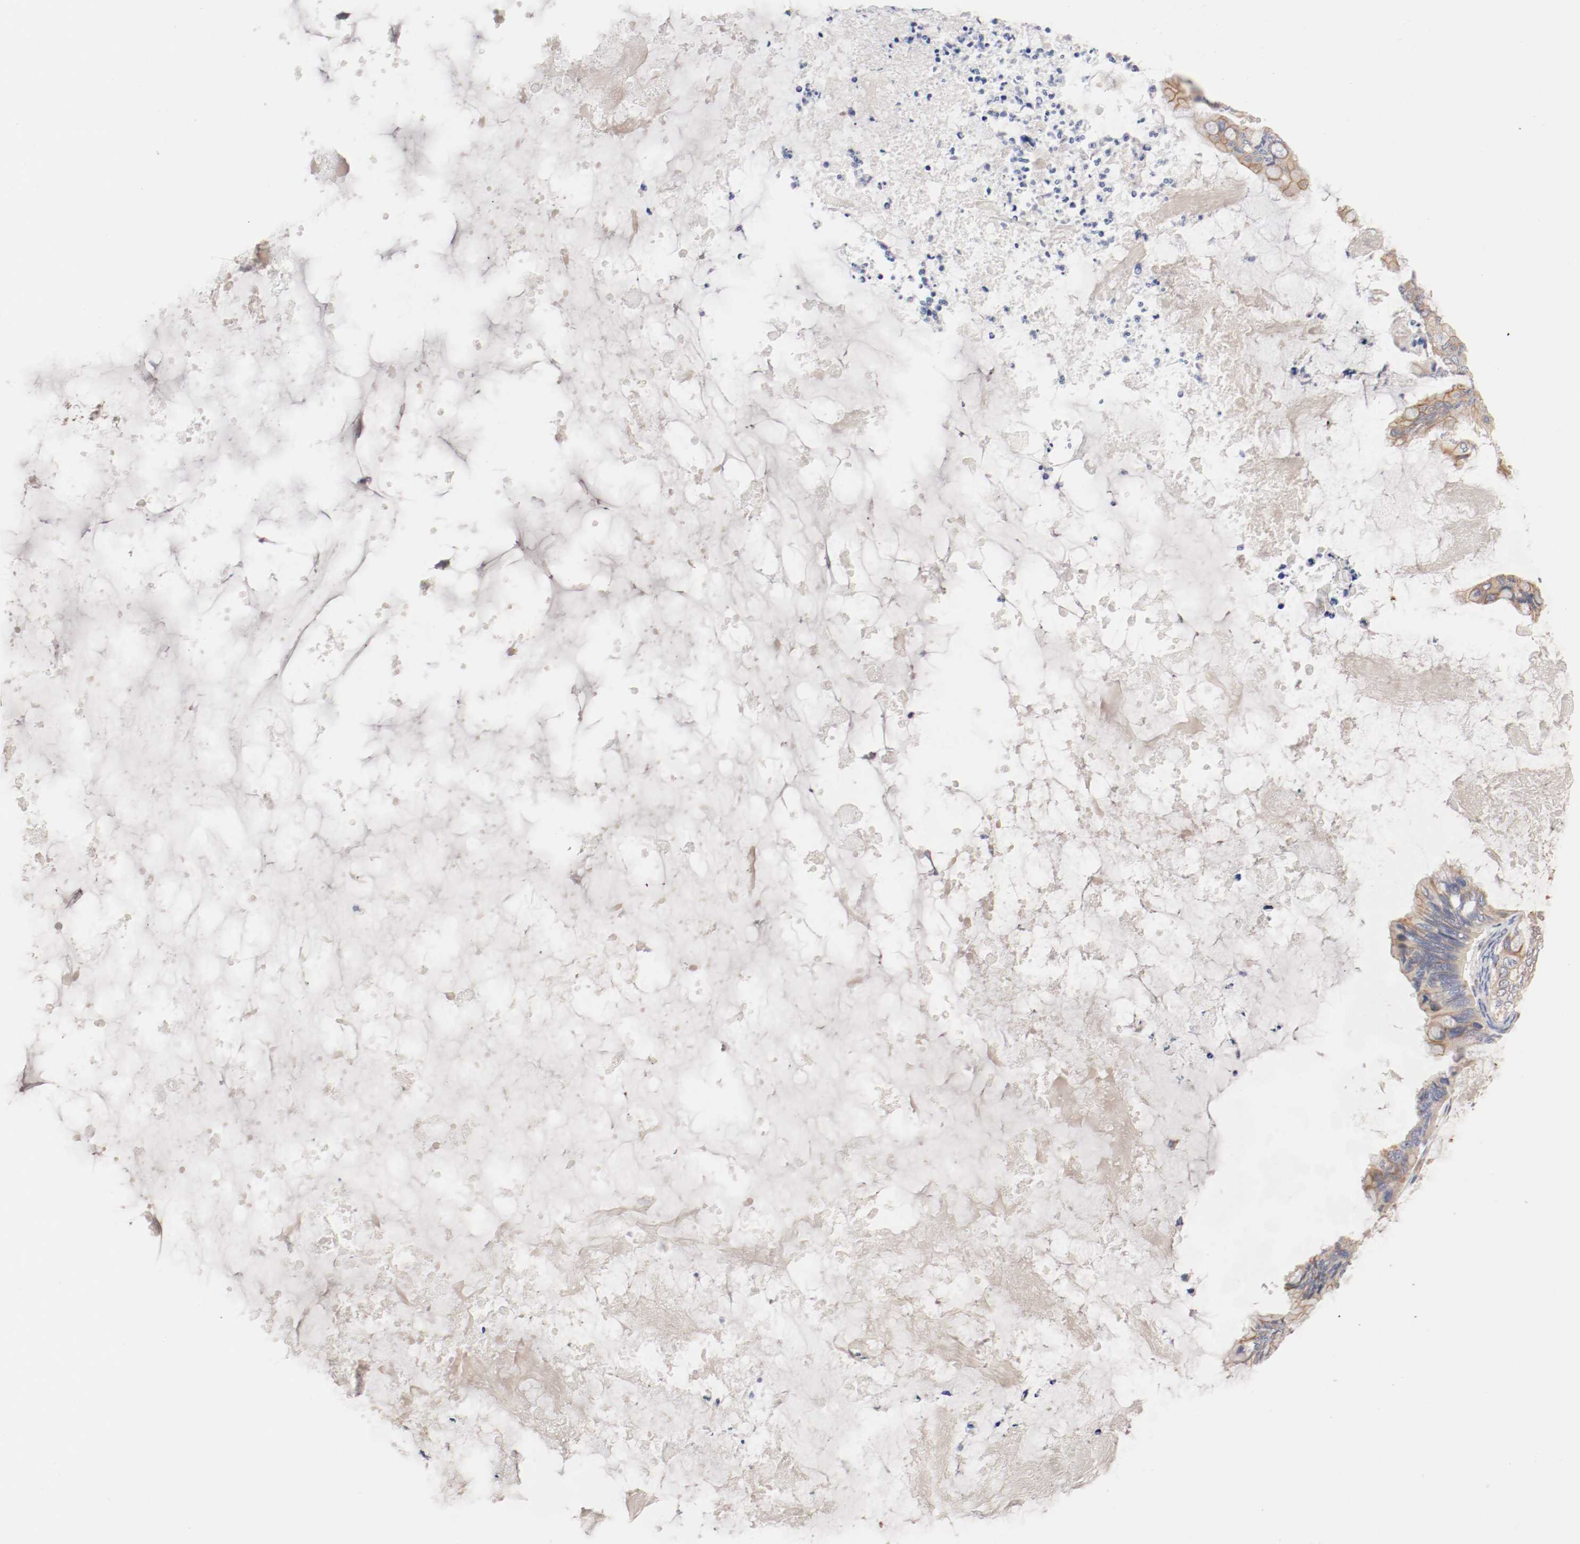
{"staining": {"intensity": "weak", "quantity": ">75%", "location": "cytoplasmic/membranous"}, "tissue": "ovarian cancer", "cell_type": "Tumor cells", "image_type": "cancer", "snomed": [{"axis": "morphology", "description": "Cystadenocarcinoma, mucinous, NOS"}, {"axis": "topography", "description": "Ovary"}], "caption": "Immunohistochemical staining of ovarian cancer reveals weak cytoplasmic/membranous protein positivity in approximately >75% of tumor cells.", "gene": "FKBP3", "patient": {"sex": "female", "age": 80}}